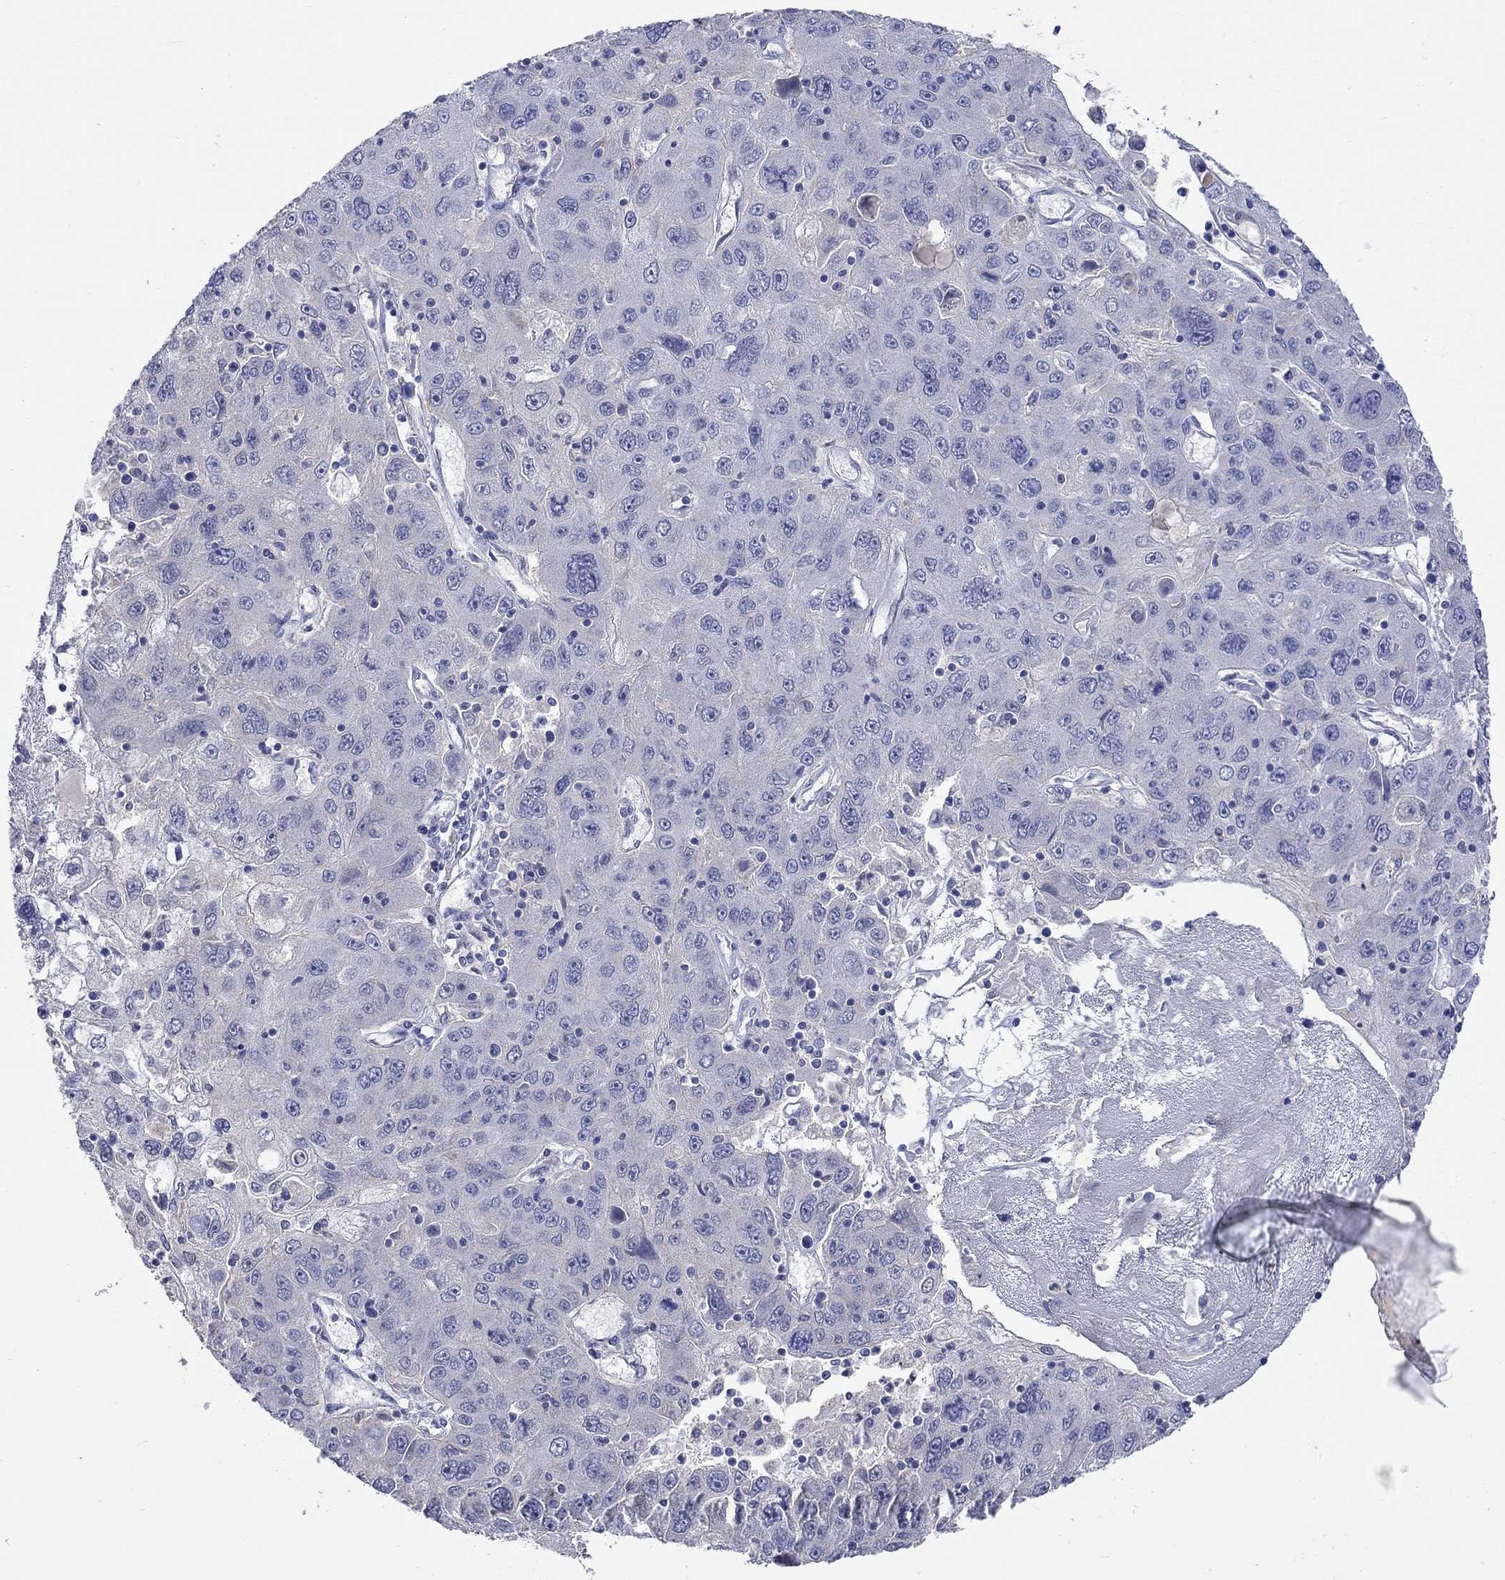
{"staining": {"intensity": "negative", "quantity": "none", "location": "none"}, "tissue": "stomach cancer", "cell_type": "Tumor cells", "image_type": "cancer", "snomed": [{"axis": "morphology", "description": "Adenocarcinoma, NOS"}, {"axis": "topography", "description": "Stomach"}], "caption": "DAB immunohistochemical staining of human stomach cancer (adenocarcinoma) demonstrates no significant expression in tumor cells.", "gene": "LRFN4", "patient": {"sex": "male", "age": 56}}